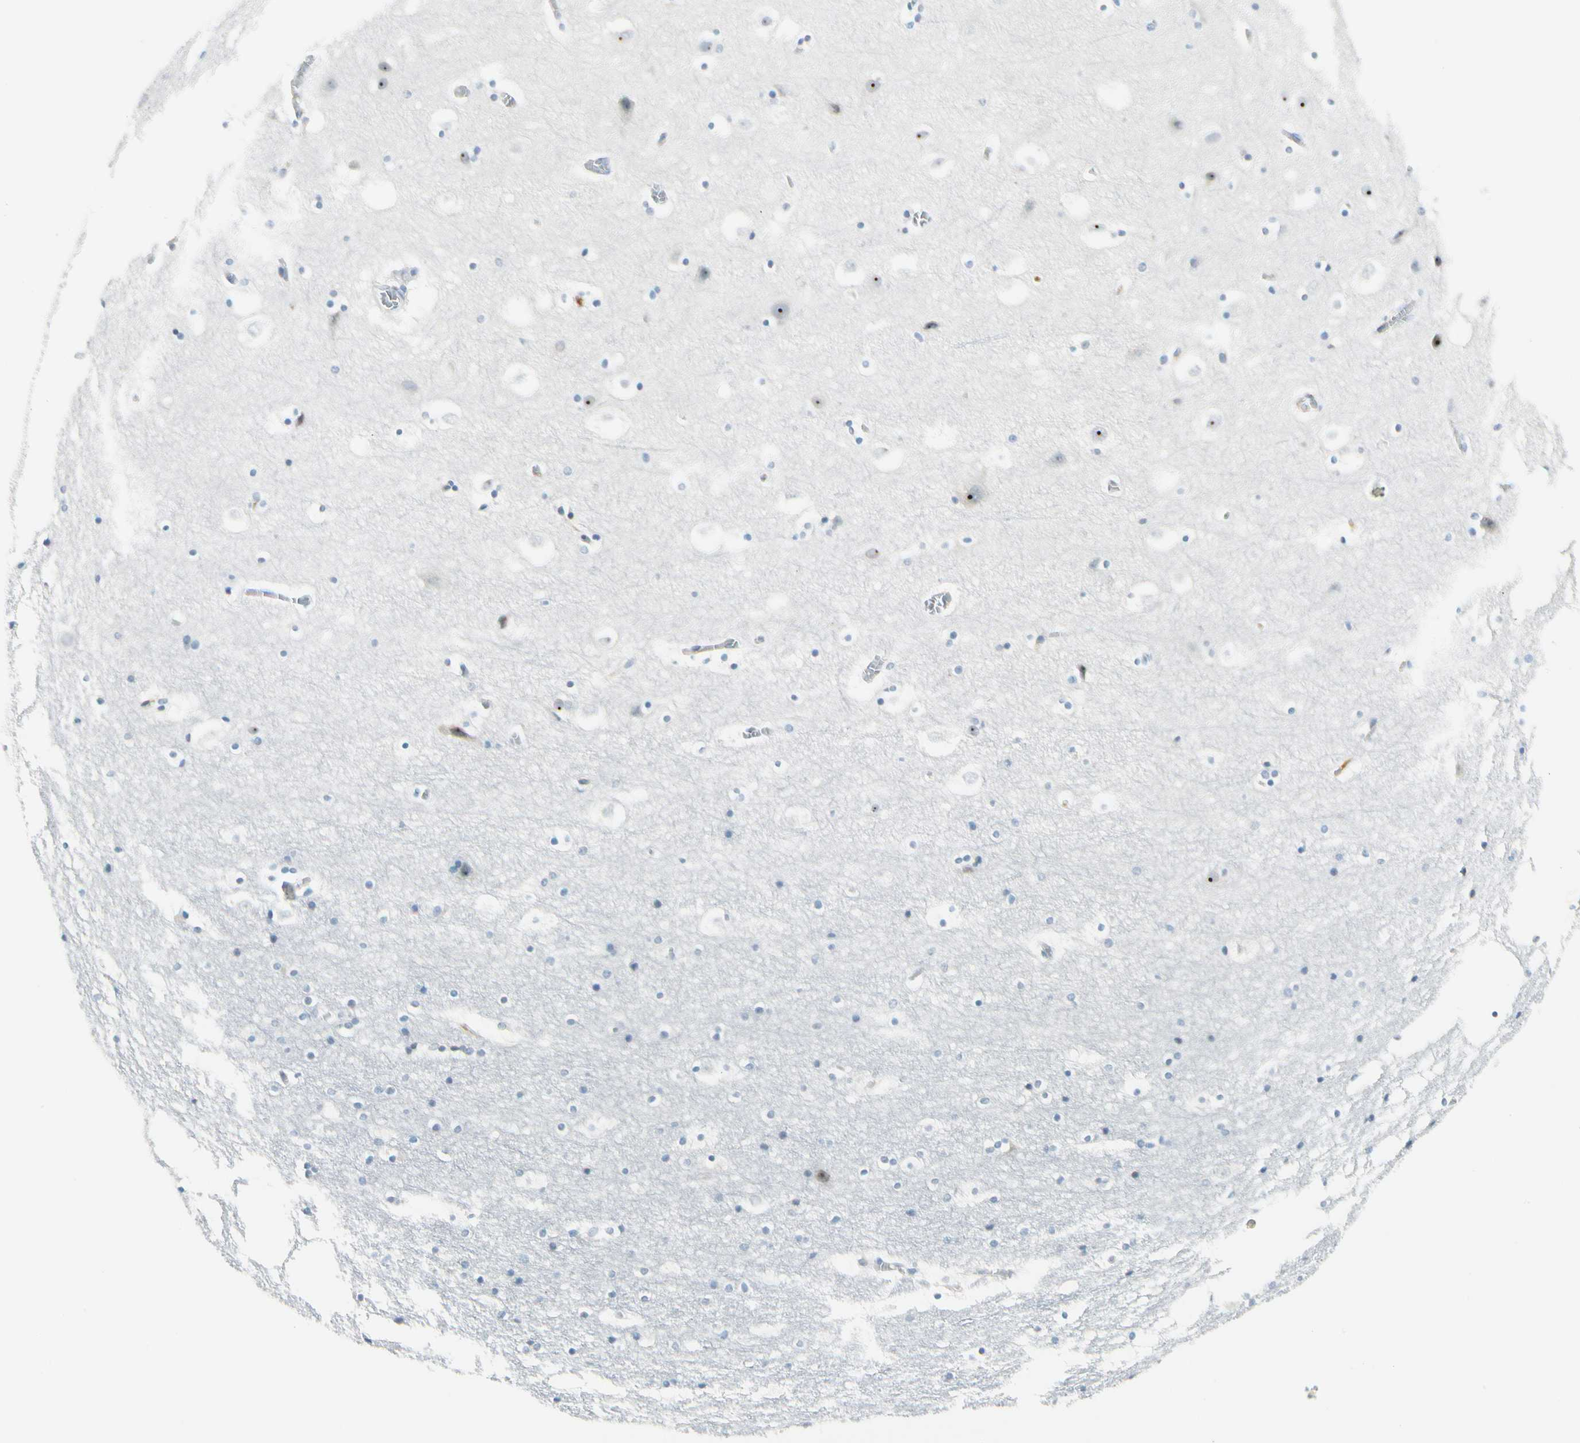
{"staining": {"intensity": "negative", "quantity": "none", "location": "none"}, "tissue": "hippocampus", "cell_type": "Glial cells", "image_type": "normal", "snomed": [{"axis": "morphology", "description": "Normal tissue, NOS"}, {"axis": "topography", "description": "Hippocampus"}], "caption": "DAB (3,3'-diaminobenzidine) immunohistochemical staining of normal human hippocampus reveals no significant expression in glial cells.", "gene": "ZSCAN1", "patient": {"sex": "male", "age": 45}}